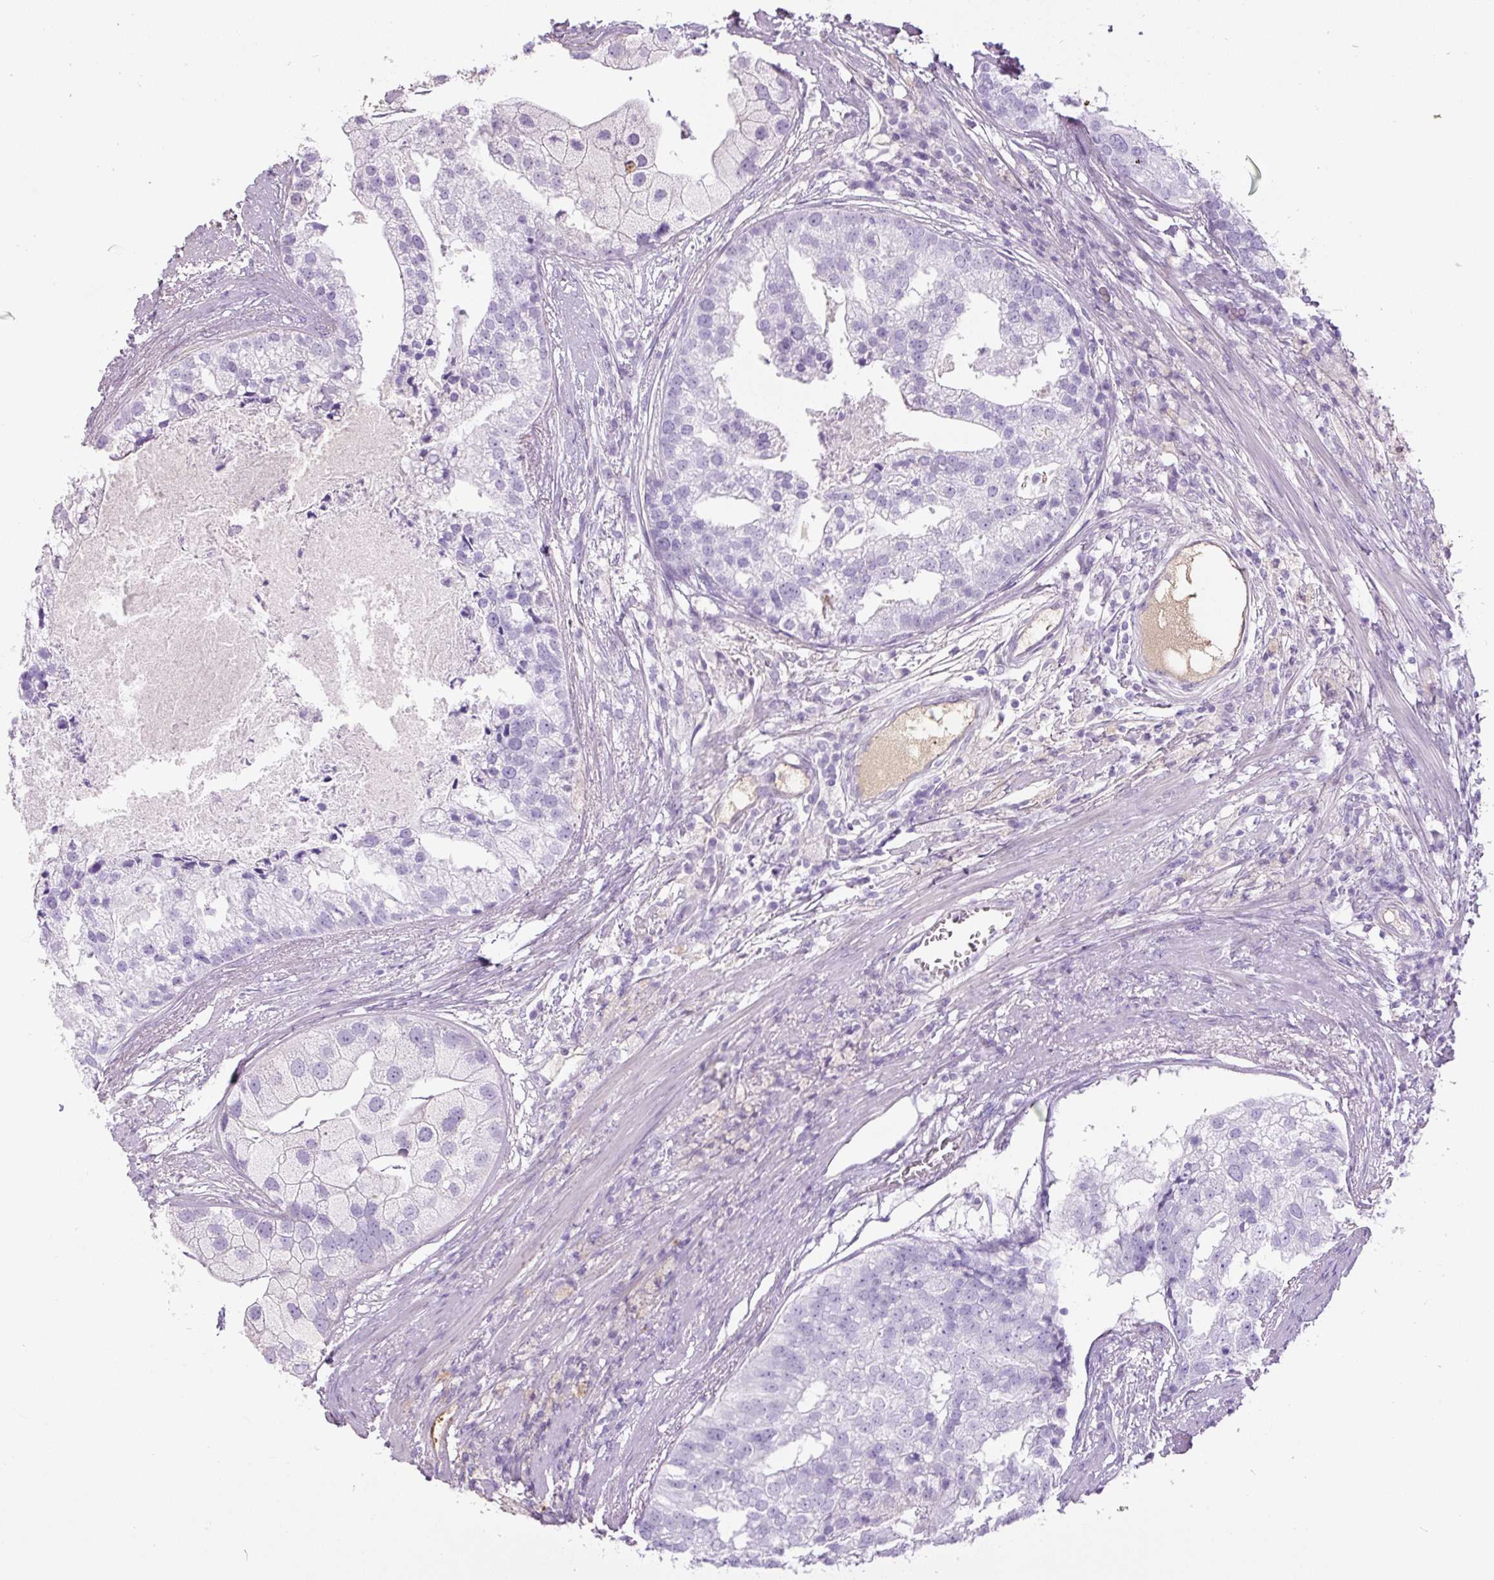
{"staining": {"intensity": "negative", "quantity": "none", "location": "none"}, "tissue": "prostate cancer", "cell_type": "Tumor cells", "image_type": "cancer", "snomed": [{"axis": "morphology", "description": "Adenocarcinoma, High grade"}, {"axis": "topography", "description": "Prostate"}], "caption": "Prostate cancer (high-grade adenocarcinoma) was stained to show a protein in brown. There is no significant staining in tumor cells.", "gene": "APOA1", "patient": {"sex": "male", "age": 62}}